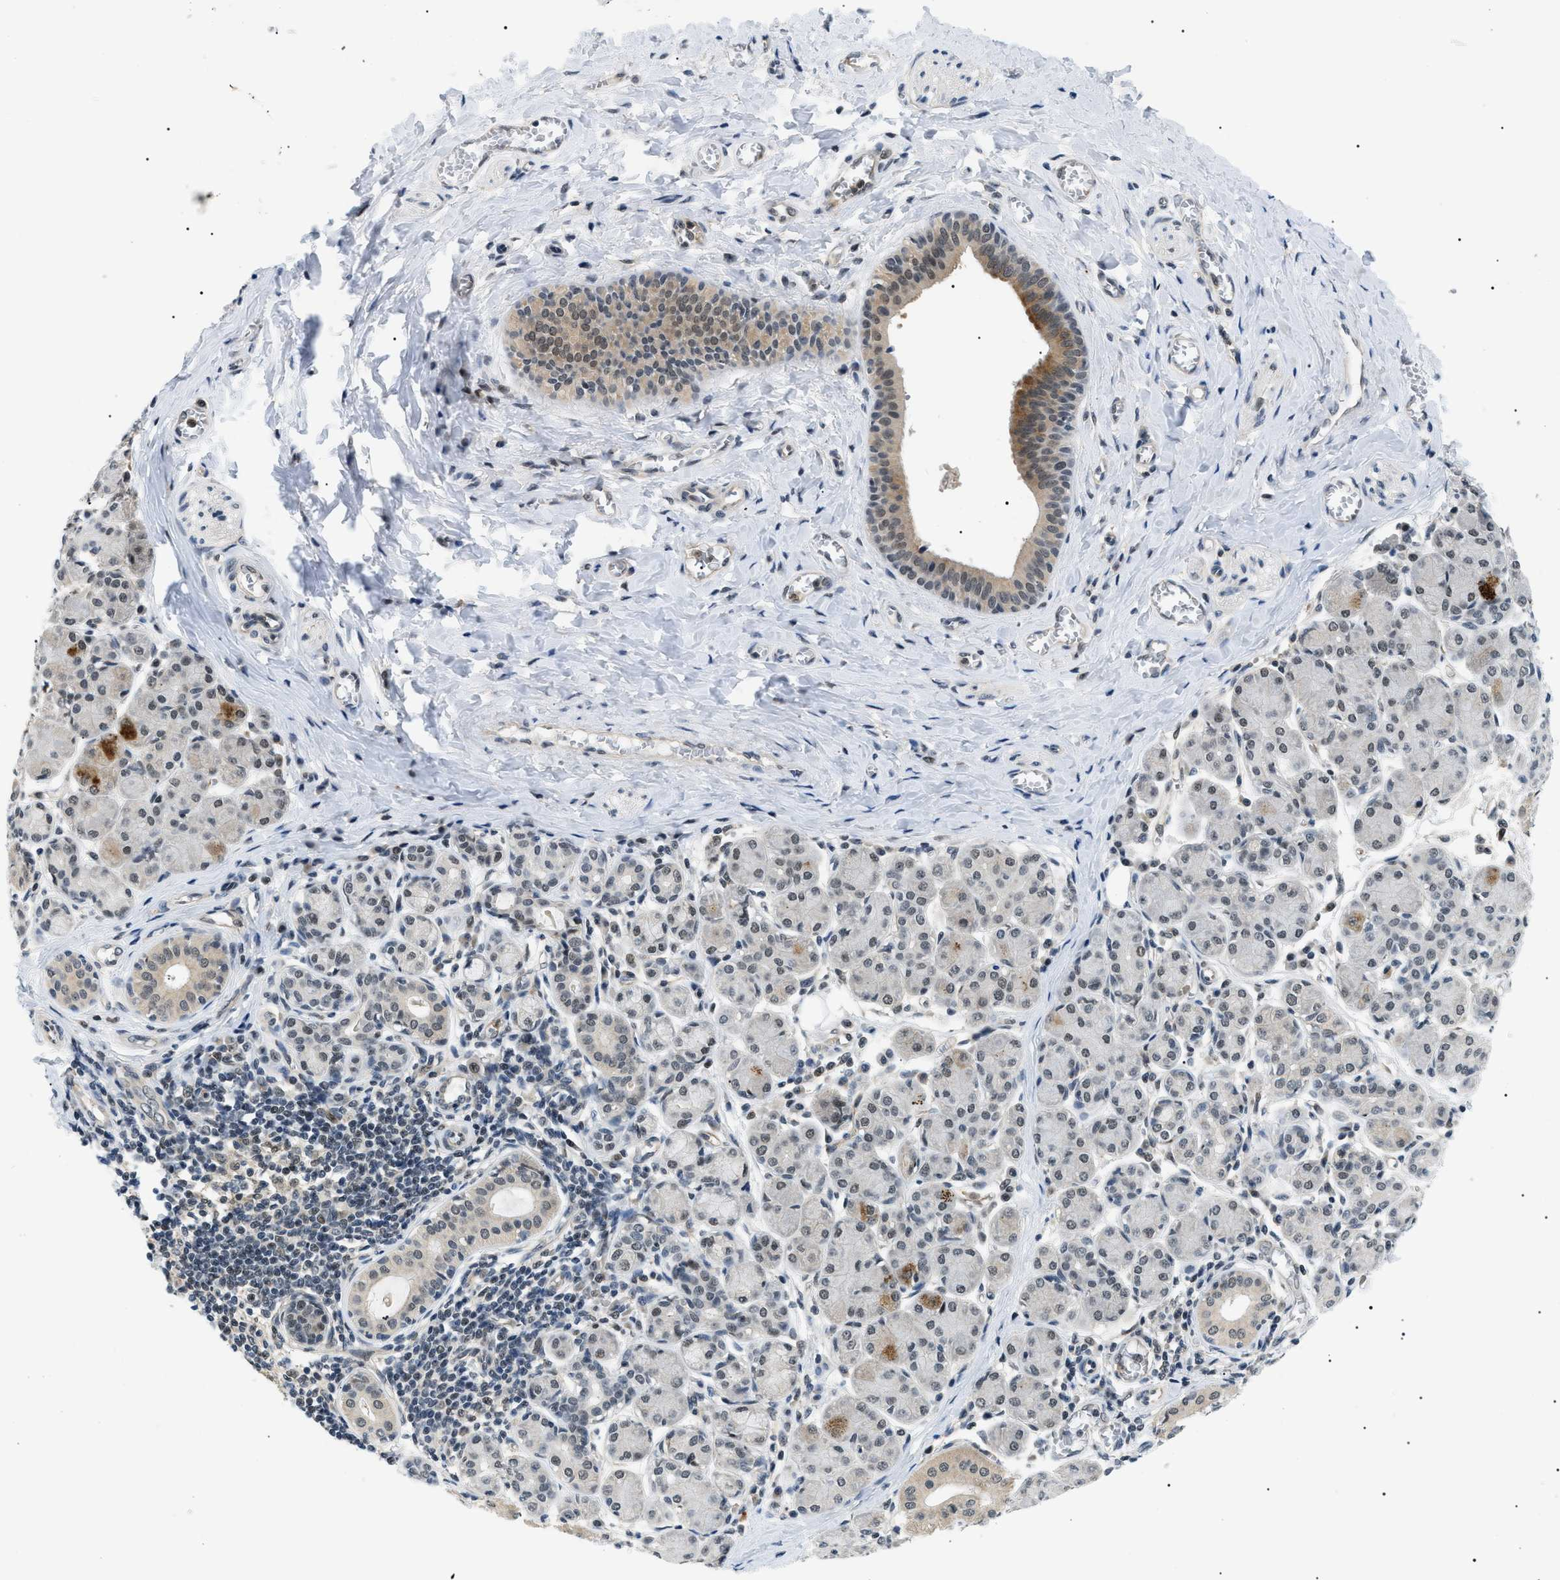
{"staining": {"intensity": "strong", "quantity": ">75%", "location": "cytoplasmic/membranous,nuclear"}, "tissue": "salivary gland", "cell_type": "Glandular cells", "image_type": "normal", "snomed": [{"axis": "morphology", "description": "Normal tissue, NOS"}, {"axis": "morphology", "description": "Inflammation, NOS"}, {"axis": "topography", "description": "Lymph node"}, {"axis": "topography", "description": "Salivary gland"}], "caption": "IHC of unremarkable salivary gland demonstrates high levels of strong cytoplasmic/membranous,nuclear expression in about >75% of glandular cells.", "gene": "RBM15", "patient": {"sex": "male", "age": 3}}